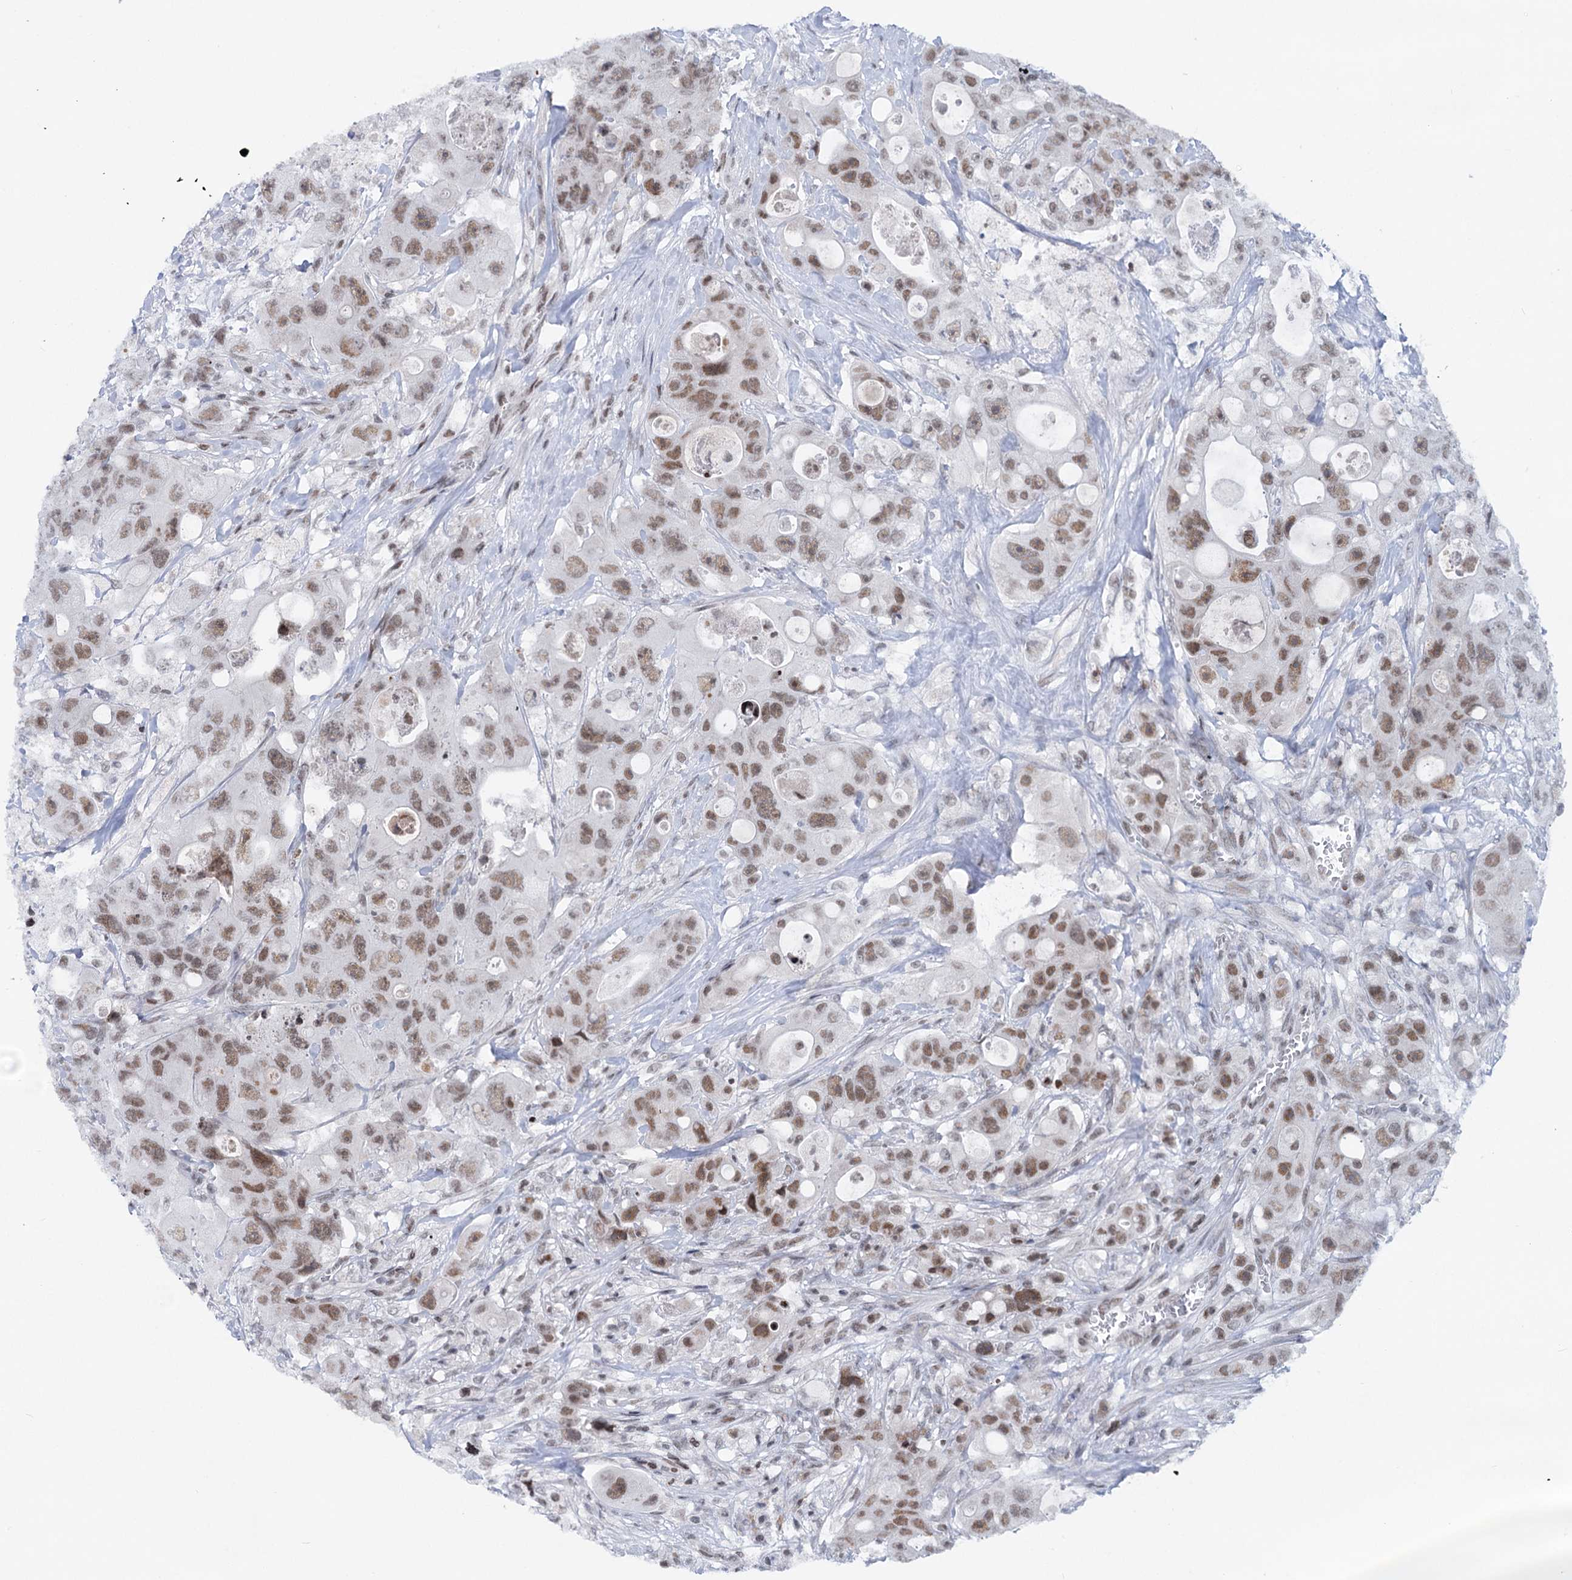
{"staining": {"intensity": "weak", "quantity": ">75%", "location": "nuclear"}, "tissue": "colorectal cancer", "cell_type": "Tumor cells", "image_type": "cancer", "snomed": [{"axis": "morphology", "description": "Adenocarcinoma, NOS"}, {"axis": "topography", "description": "Colon"}], "caption": "Protein analysis of colorectal cancer (adenocarcinoma) tissue reveals weak nuclear positivity in approximately >75% of tumor cells.", "gene": "ZCCHC10", "patient": {"sex": "female", "age": 46}}